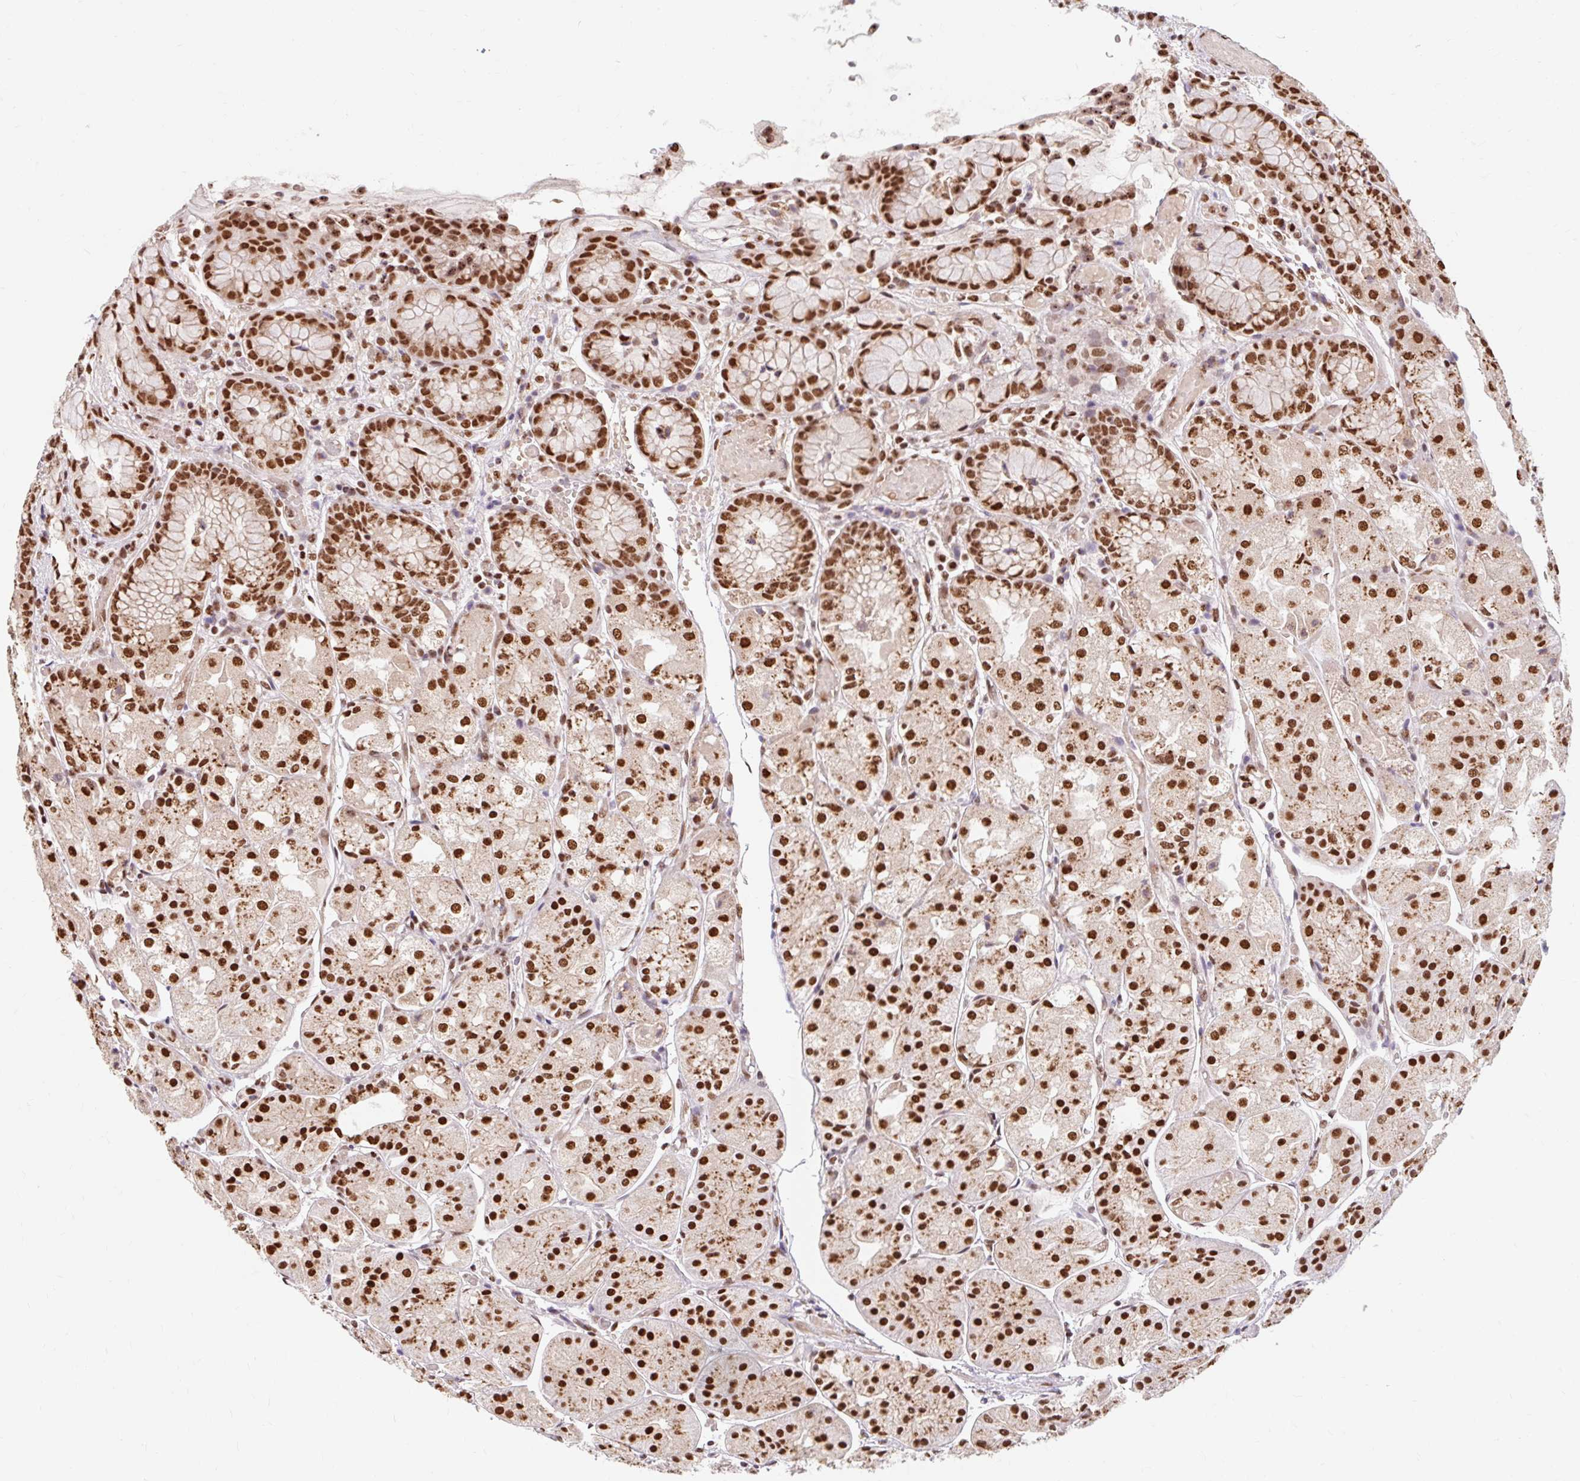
{"staining": {"intensity": "strong", "quantity": ">75%", "location": "cytoplasmic/membranous,nuclear"}, "tissue": "stomach", "cell_type": "Glandular cells", "image_type": "normal", "snomed": [{"axis": "morphology", "description": "Normal tissue, NOS"}, {"axis": "topography", "description": "Stomach, upper"}], "caption": "DAB immunohistochemical staining of unremarkable stomach reveals strong cytoplasmic/membranous,nuclear protein expression in about >75% of glandular cells.", "gene": "BICRA", "patient": {"sex": "male", "age": 72}}